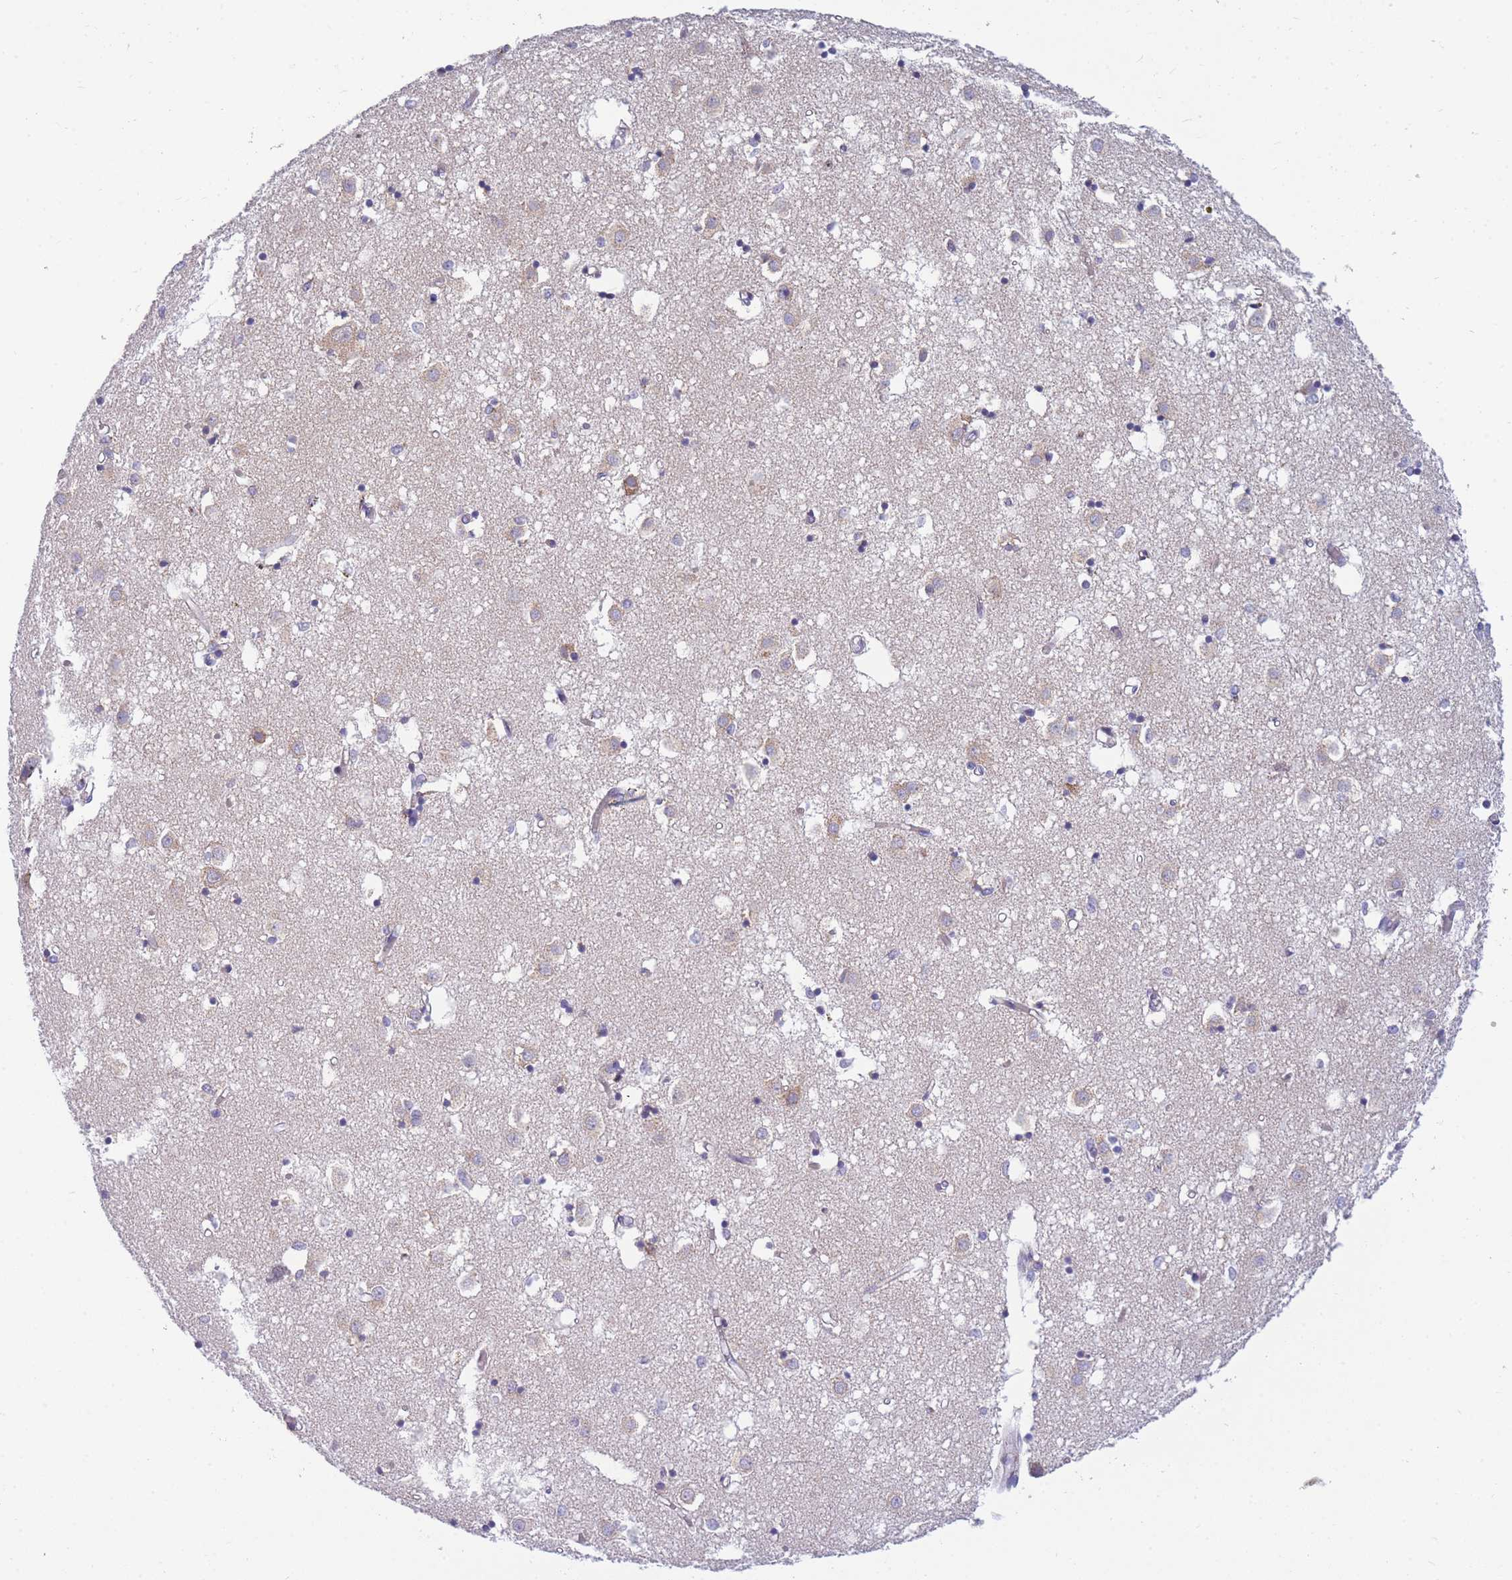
{"staining": {"intensity": "moderate", "quantity": "<25%", "location": "cytoplasmic/membranous"}, "tissue": "caudate", "cell_type": "Glial cells", "image_type": "normal", "snomed": [{"axis": "morphology", "description": "Normal tissue, NOS"}, {"axis": "topography", "description": "Lateral ventricle wall"}], "caption": "Protein expression analysis of unremarkable human caudate reveals moderate cytoplasmic/membranous expression in about <25% of glial cells. (DAB IHC, brown staining for protein, blue staining for nuclei).", "gene": "MRPS11", "patient": {"sex": "male", "age": 70}}